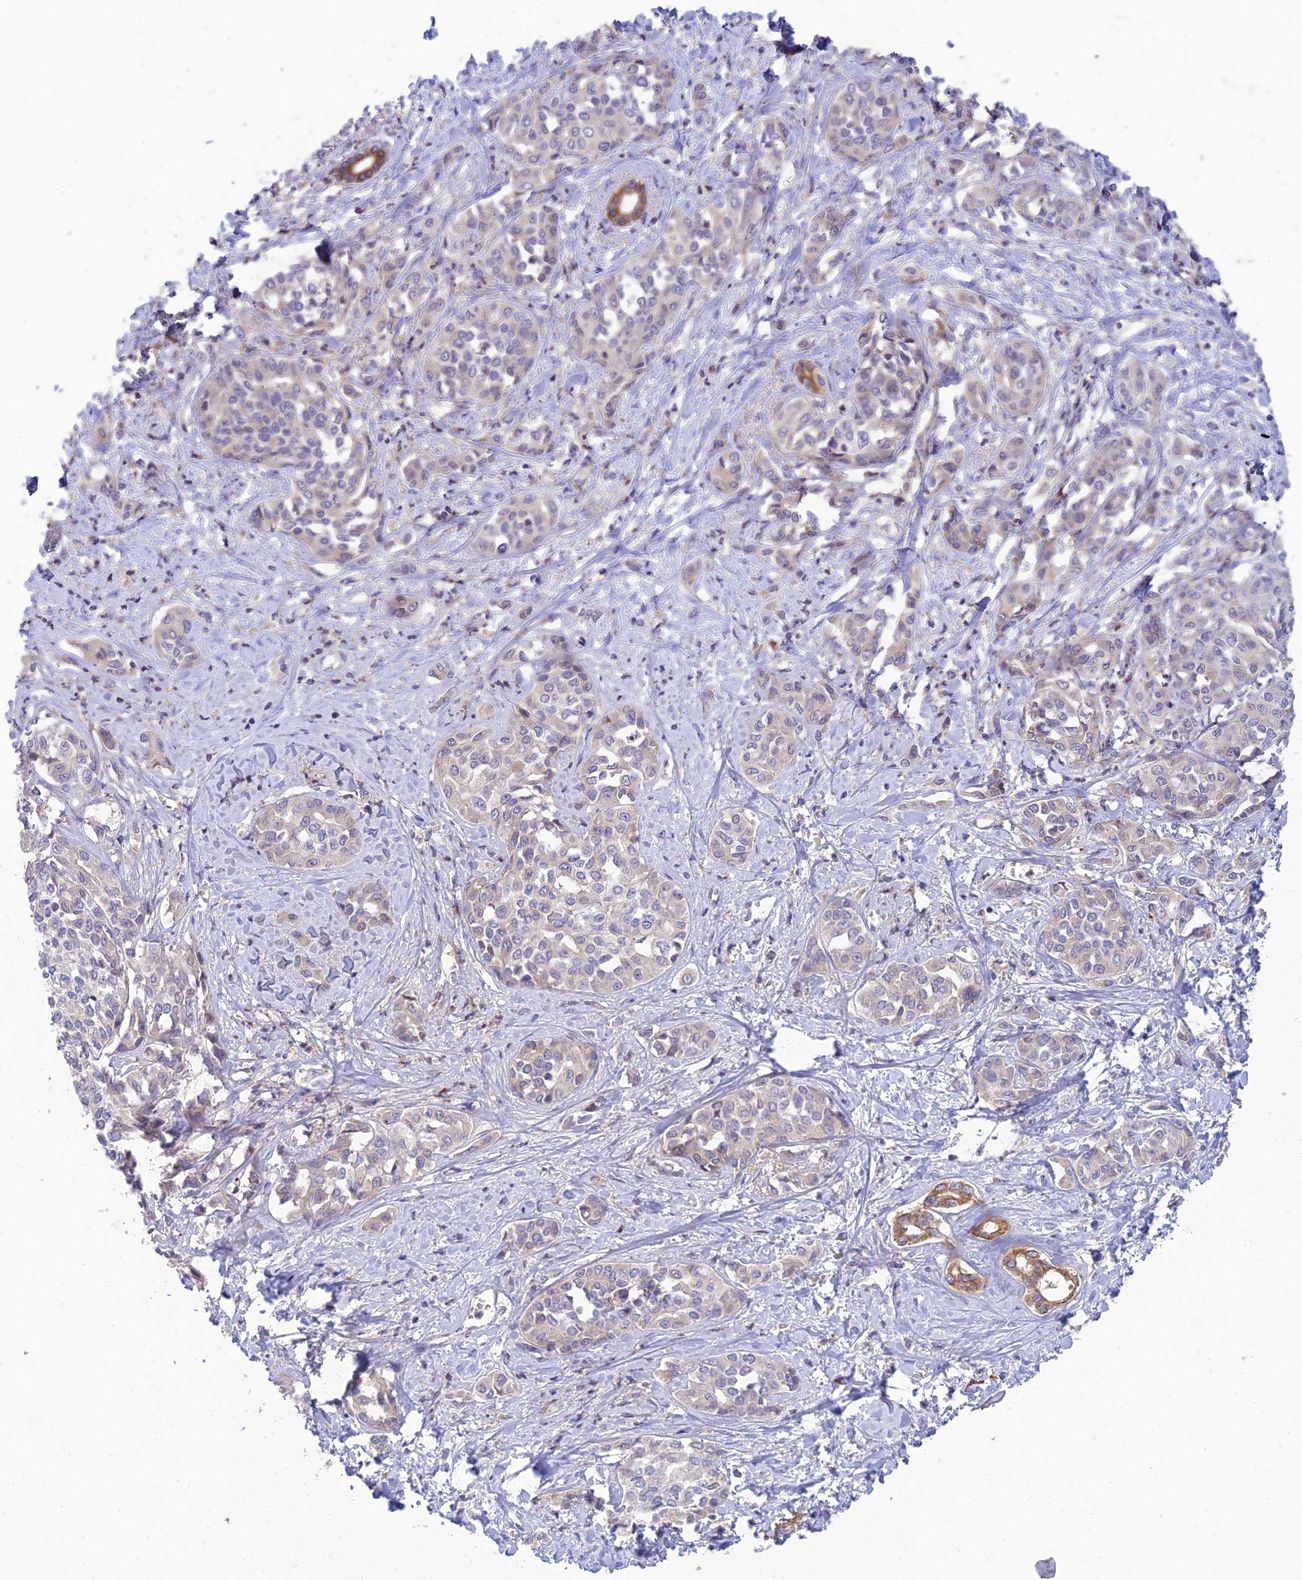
{"staining": {"intensity": "moderate", "quantity": "<25%", "location": "cytoplasmic/membranous"}, "tissue": "liver cancer", "cell_type": "Tumor cells", "image_type": "cancer", "snomed": [{"axis": "morphology", "description": "Cholangiocarcinoma"}, {"axis": "topography", "description": "Liver"}], "caption": "DAB immunohistochemical staining of liver cholangiocarcinoma demonstrates moderate cytoplasmic/membranous protein staining in about <25% of tumor cells.", "gene": "IRAK3", "patient": {"sex": "female", "age": 77}}